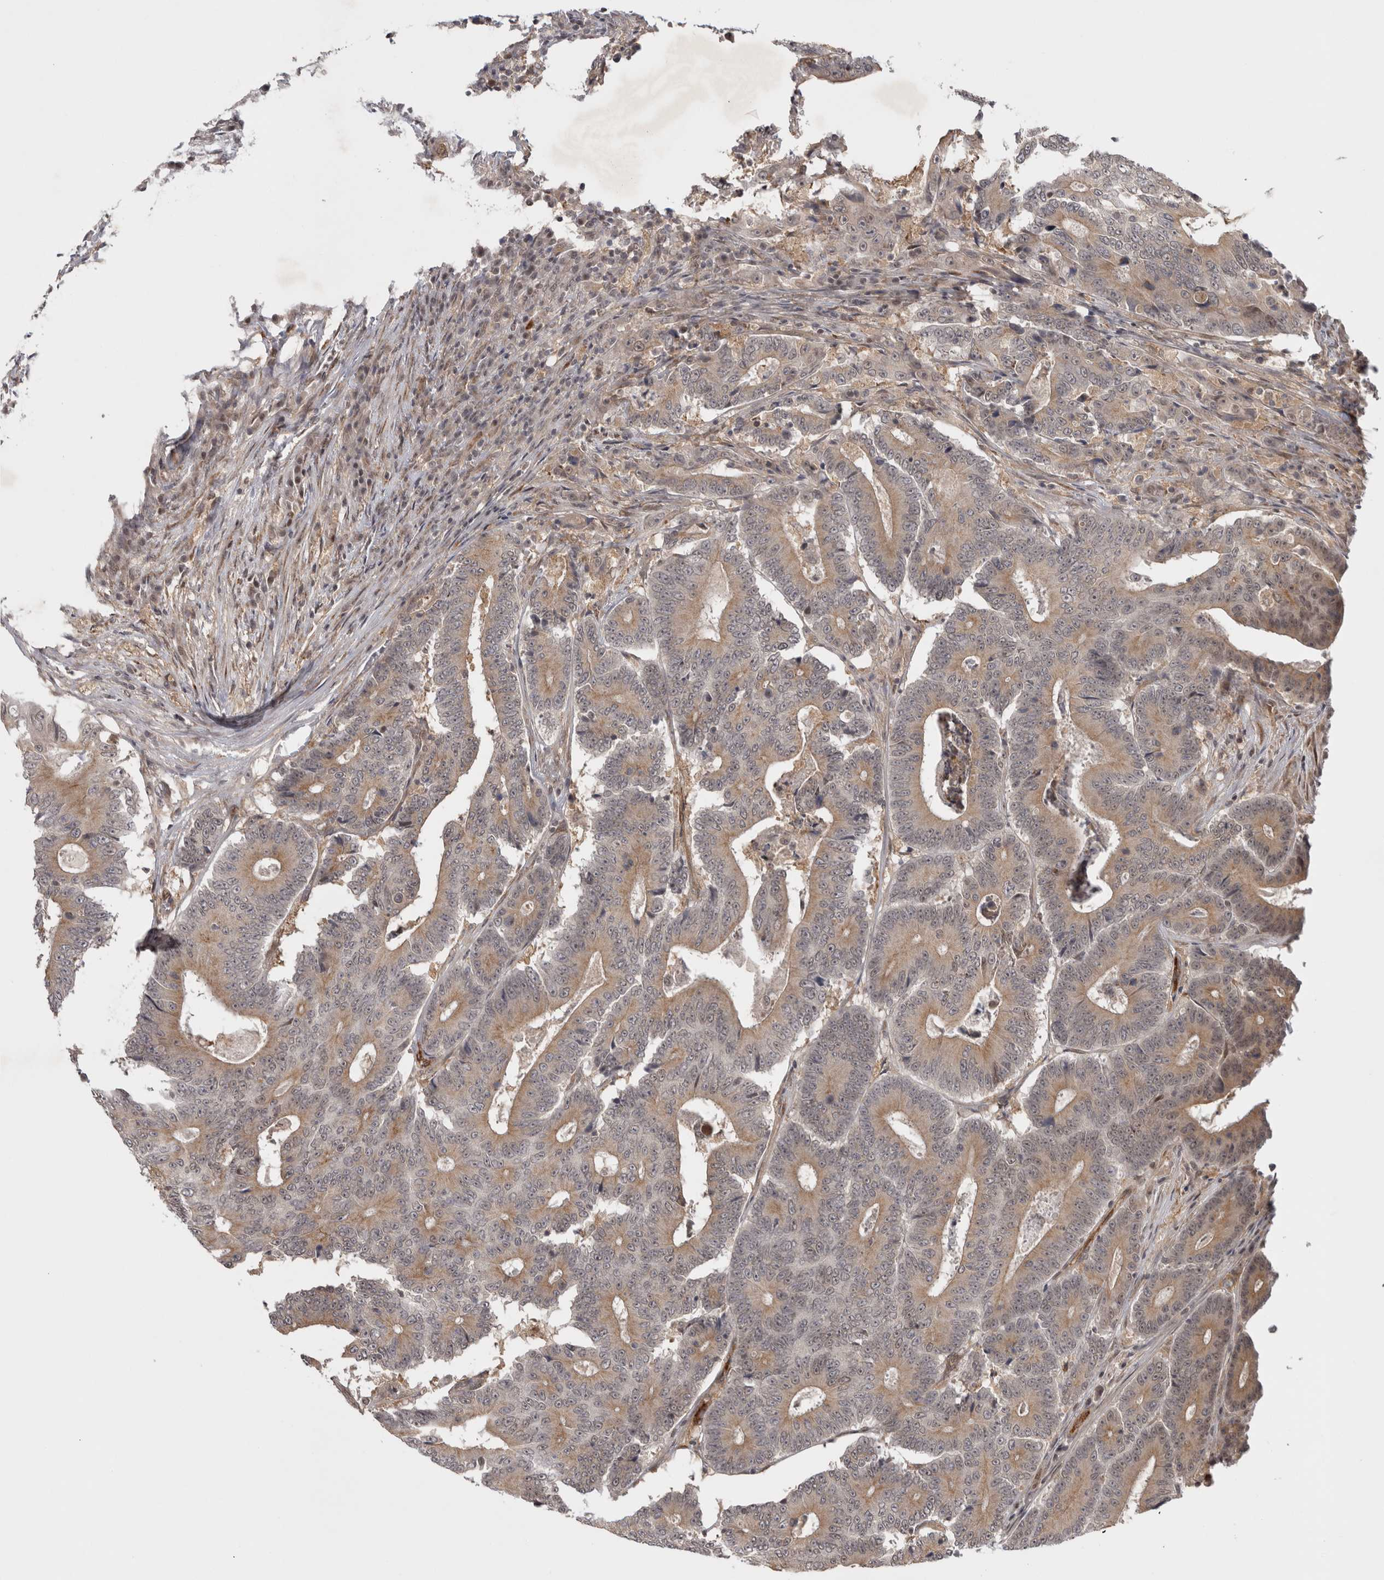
{"staining": {"intensity": "moderate", "quantity": ">75%", "location": "cytoplasmic/membranous,nuclear"}, "tissue": "colorectal cancer", "cell_type": "Tumor cells", "image_type": "cancer", "snomed": [{"axis": "morphology", "description": "Adenocarcinoma, NOS"}, {"axis": "topography", "description": "Colon"}], "caption": "Adenocarcinoma (colorectal) was stained to show a protein in brown. There is medium levels of moderate cytoplasmic/membranous and nuclear staining in about >75% of tumor cells.", "gene": "ZNF318", "patient": {"sex": "male", "age": 83}}